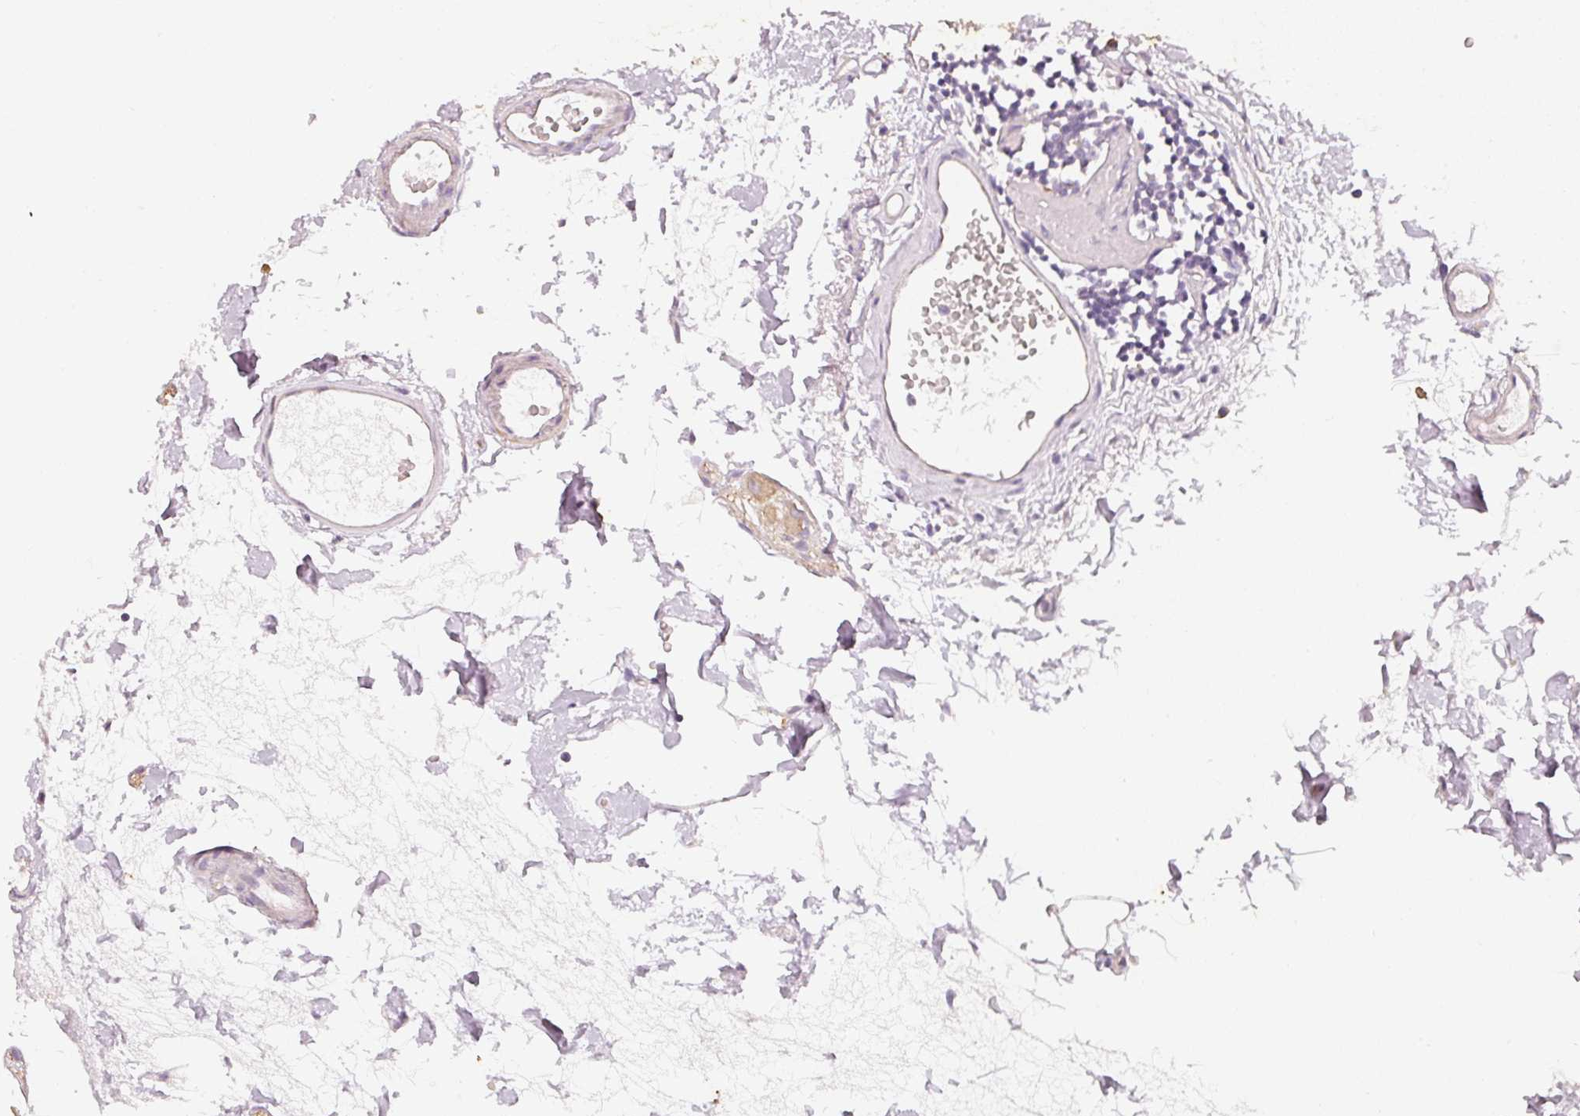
{"staining": {"intensity": "negative", "quantity": "none", "location": "none"}, "tissue": "colon", "cell_type": "Endothelial cells", "image_type": "normal", "snomed": [{"axis": "morphology", "description": "Normal tissue, NOS"}, {"axis": "topography", "description": "Colon"}], "caption": "A photomicrograph of human colon is negative for staining in endothelial cells. Nuclei are stained in blue.", "gene": "RGL2", "patient": {"sex": "female", "age": 84}}